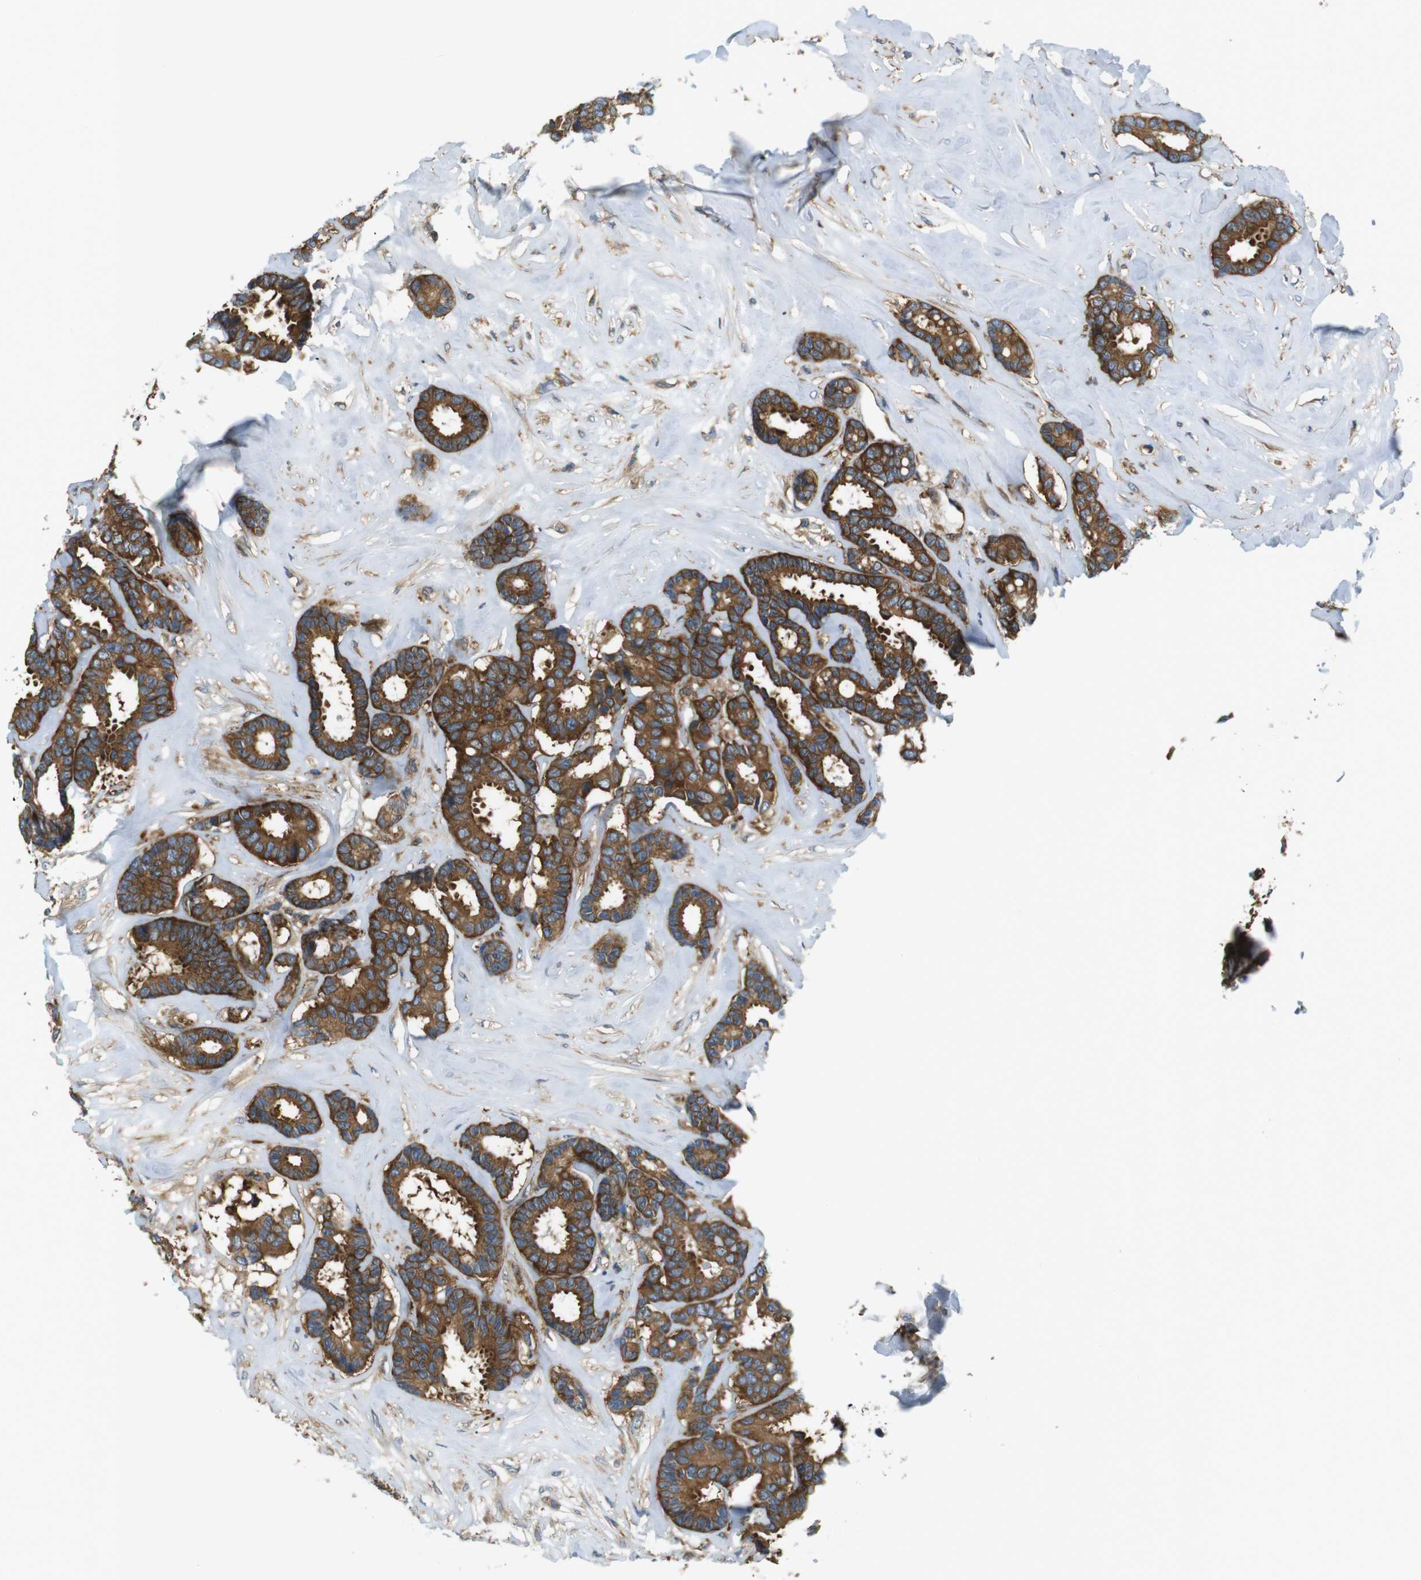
{"staining": {"intensity": "strong", "quantity": ">75%", "location": "cytoplasmic/membranous"}, "tissue": "breast cancer", "cell_type": "Tumor cells", "image_type": "cancer", "snomed": [{"axis": "morphology", "description": "Duct carcinoma"}, {"axis": "topography", "description": "Breast"}], "caption": "Immunohistochemical staining of breast cancer exhibits high levels of strong cytoplasmic/membranous protein positivity in approximately >75% of tumor cells. (brown staining indicates protein expression, while blue staining denotes nuclei).", "gene": "TSC1", "patient": {"sex": "female", "age": 87}}